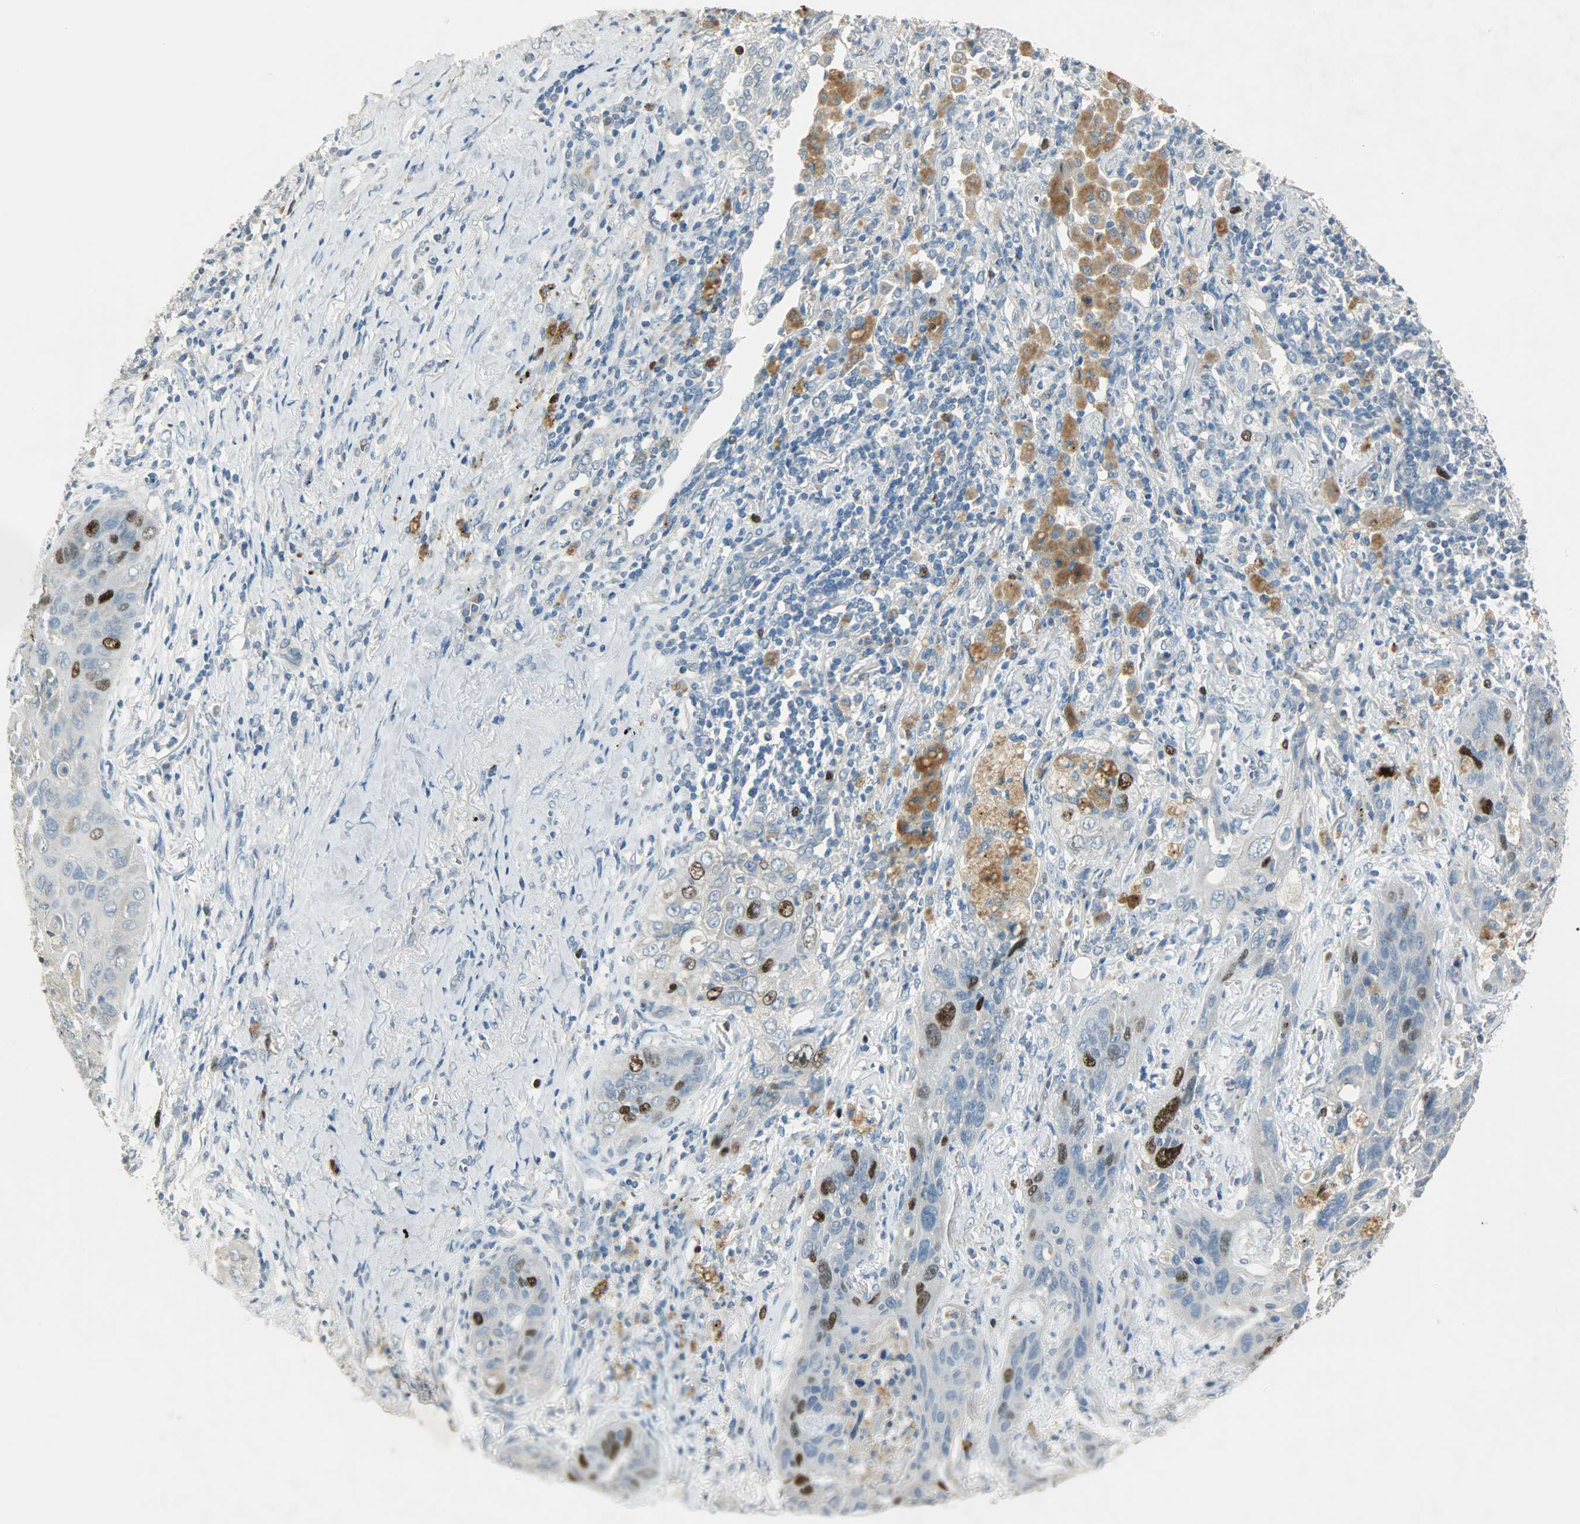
{"staining": {"intensity": "strong", "quantity": "<25%", "location": "nuclear"}, "tissue": "lung cancer", "cell_type": "Tumor cells", "image_type": "cancer", "snomed": [{"axis": "morphology", "description": "Squamous cell carcinoma, NOS"}, {"axis": "topography", "description": "Lung"}], "caption": "Immunohistochemical staining of squamous cell carcinoma (lung) displays strong nuclear protein positivity in approximately <25% of tumor cells. Nuclei are stained in blue.", "gene": "TPX2", "patient": {"sex": "female", "age": 67}}